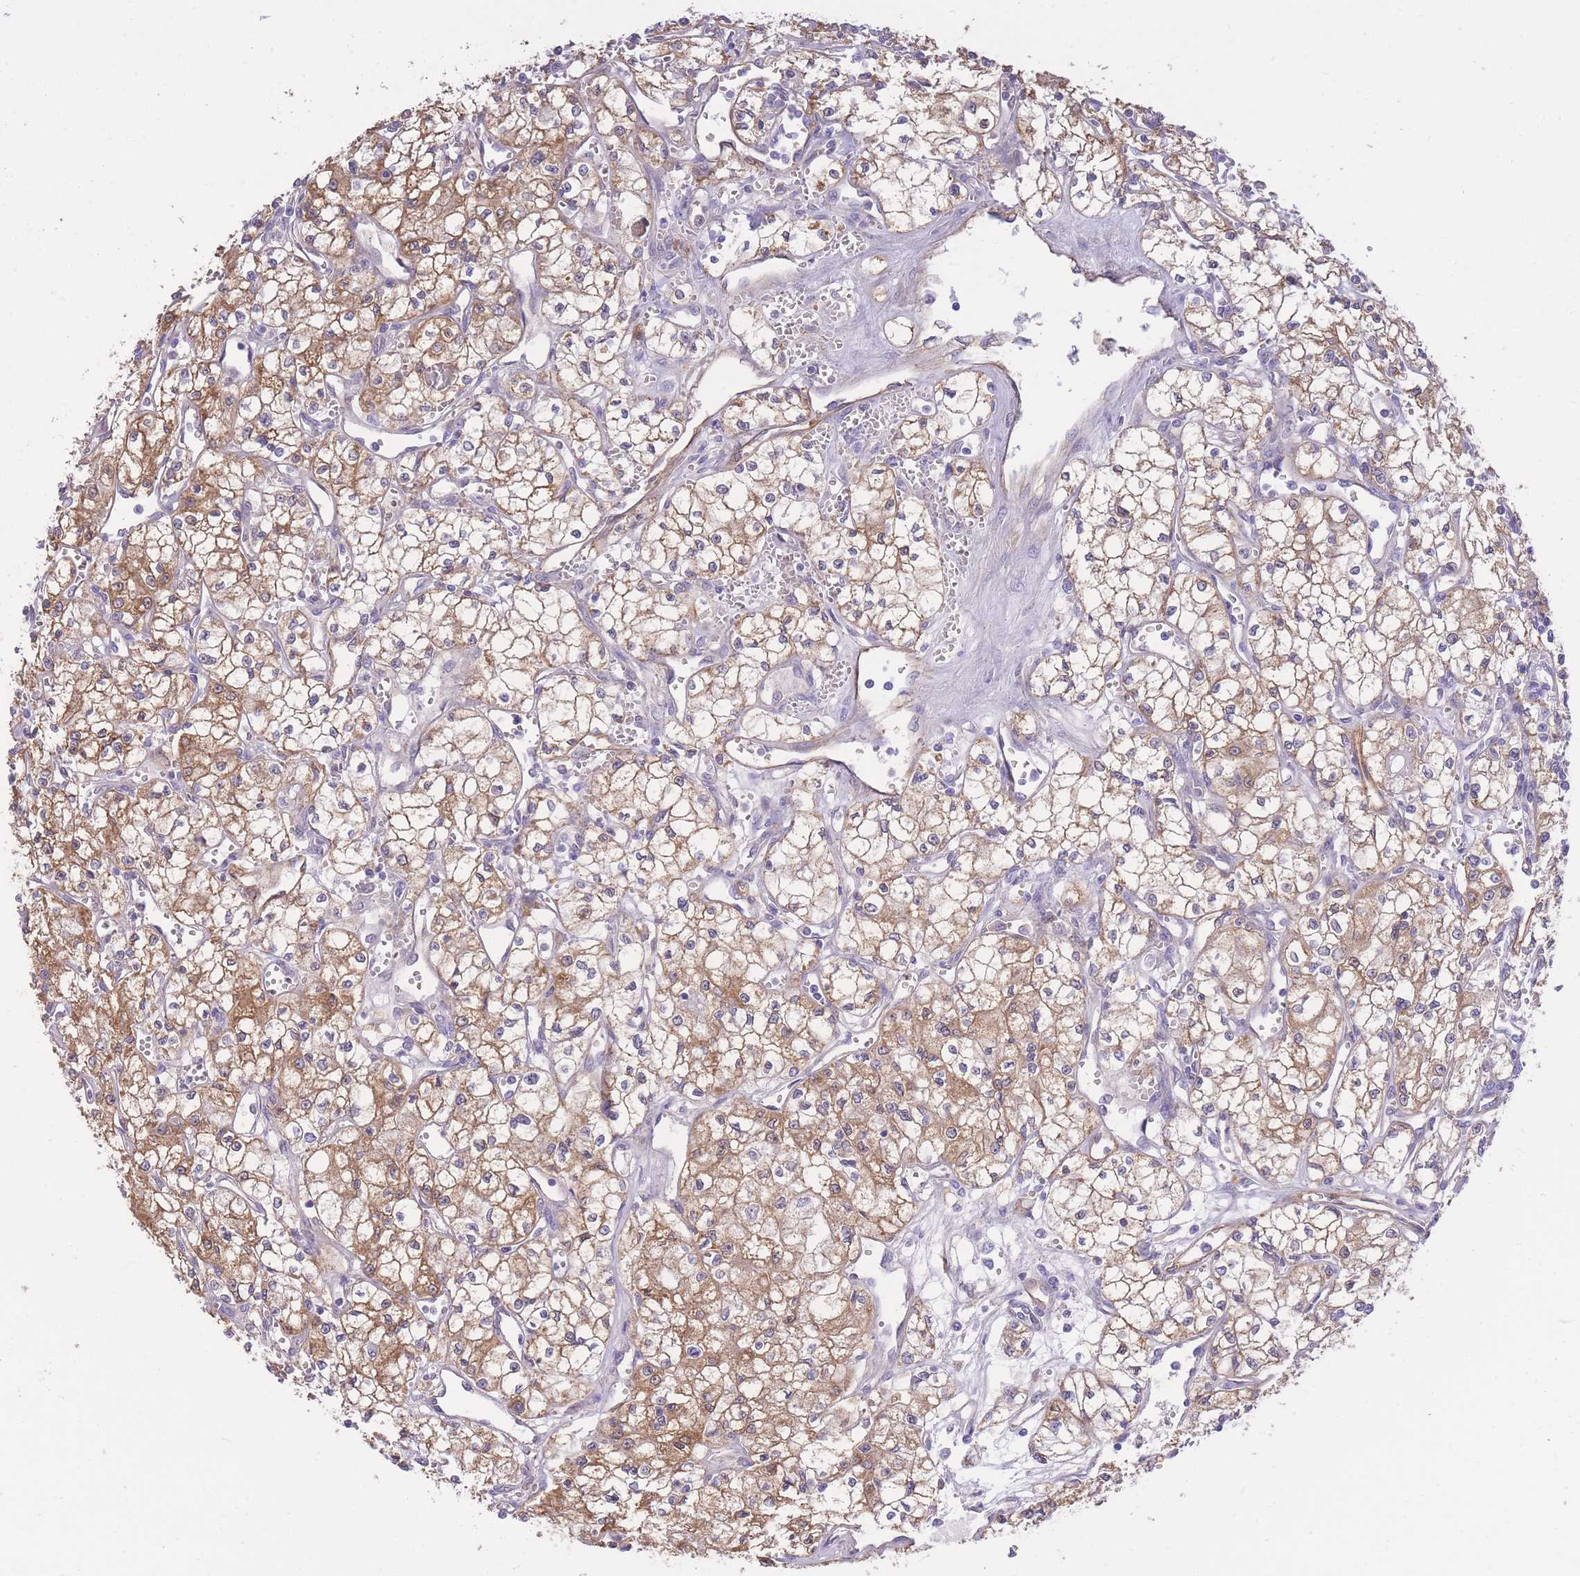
{"staining": {"intensity": "moderate", "quantity": ">75%", "location": "cytoplasmic/membranous"}, "tissue": "renal cancer", "cell_type": "Tumor cells", "image_type": "cancer", "snomed": [{"axis": "morphology", "description": "Adenocarcinoma, NOS"}, {"axis": "topography", "description": "Kidney"}], "caption": "Tumor cells display medium levels of moderate cytoplasmic/membranous staining in approximately >75% of cells in human renal adenocarcinoma.", "gene": "PGM1", "patient": {"sex": "male", "age": 59}}